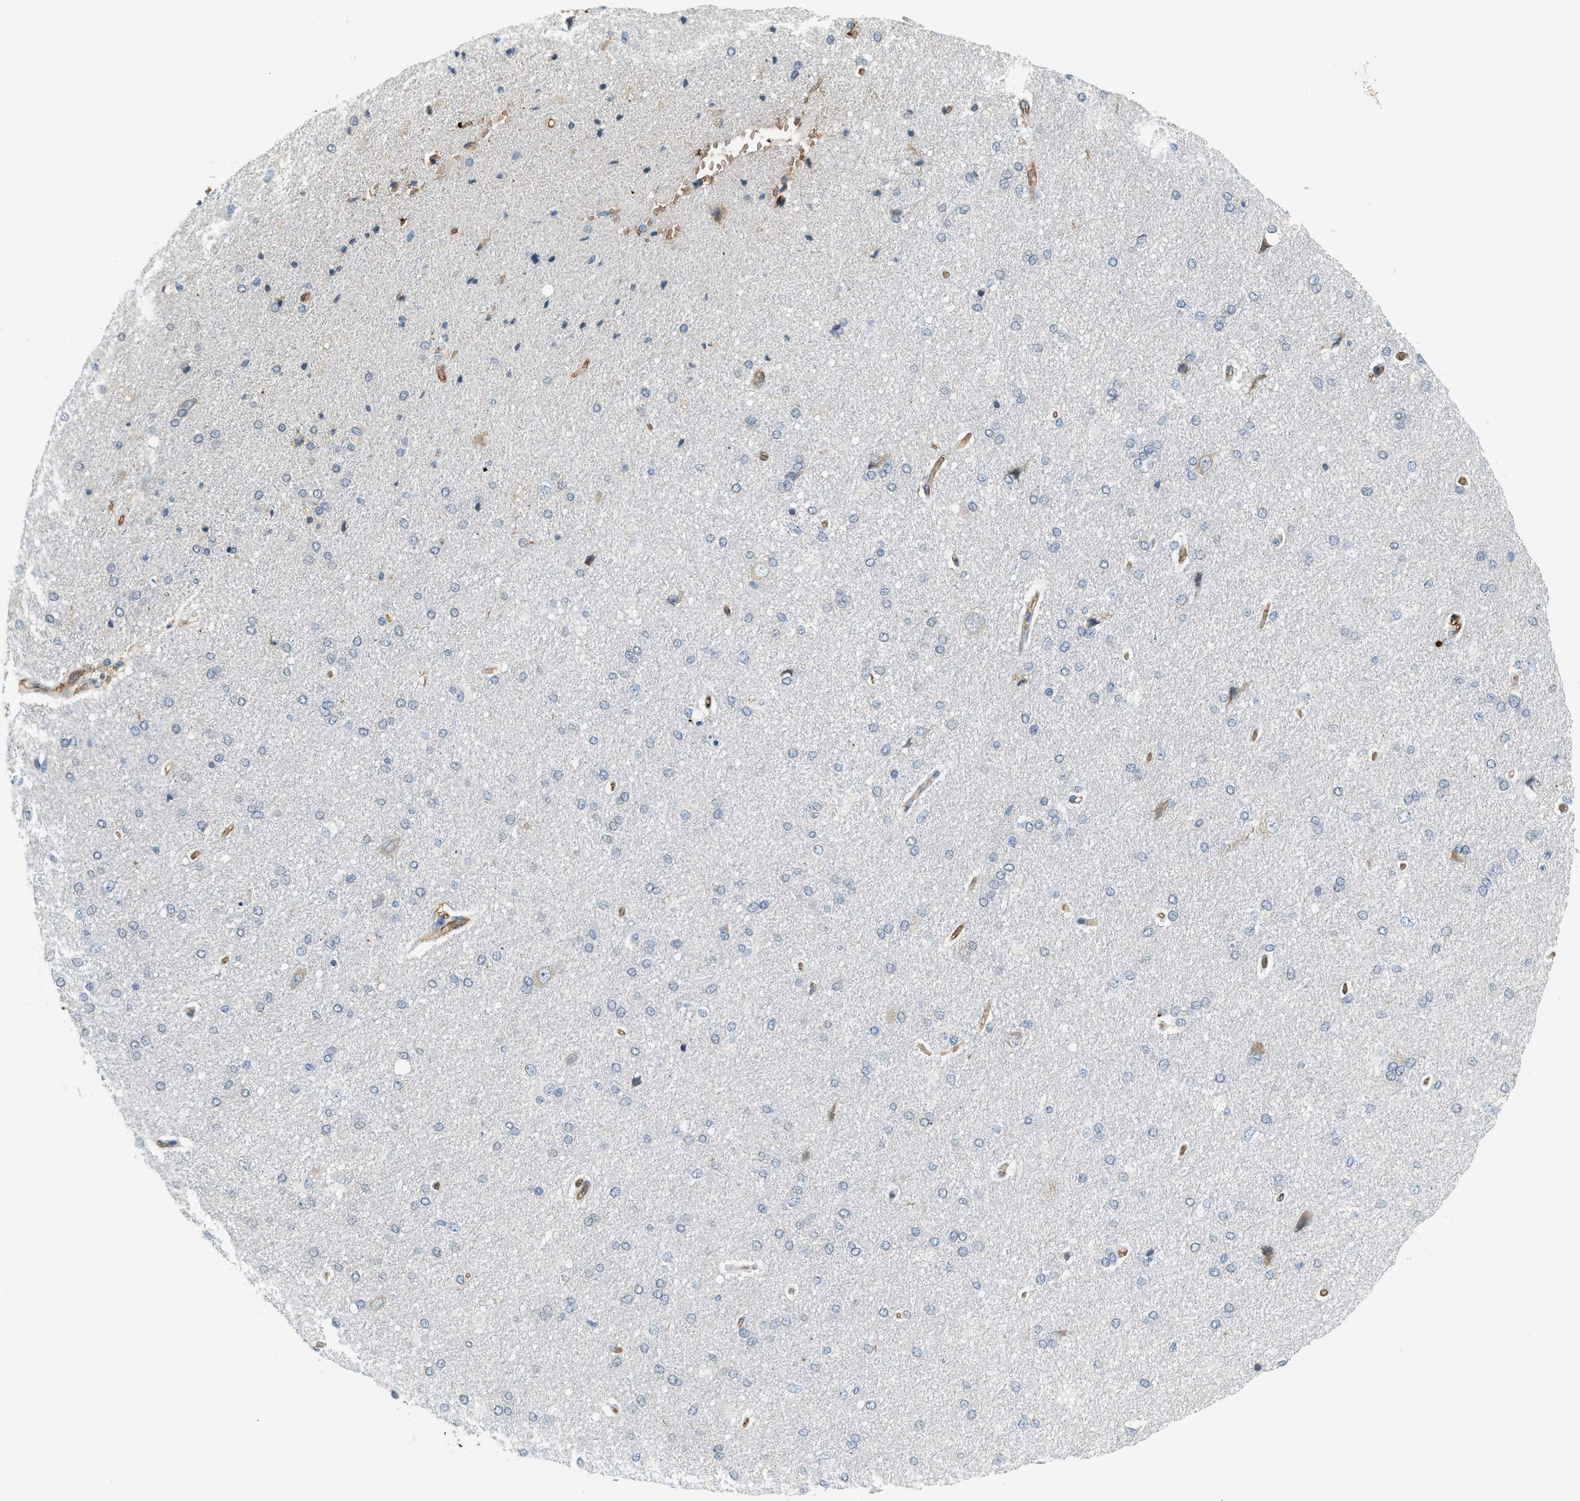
{"staining": {"intensity": "moderate", "quantity": ">75%", "location": "cytoplasmic/membranous"}, "tissue": "cerebral cortex", "cell_type": "Endothelial cells", "image_type": "normal", "snomed": [{"axis": "morphology", "description": "Normal tissue, NOS"}, {"axis": "topography", "description": "Cerebral cortex"}], "caption": "DAB immunohistochemical staining of normal human cerebral cortex shows moderate cytoplasmic/membranous protein positivity in about >75% of endothelial cells. The staining was performed using DAB, with brown indicating positive protein expression. Nuclei are stained blue with hematoxylin.", "gene": "CYTH2", "patient": {"sex": "male", "age": 62}}